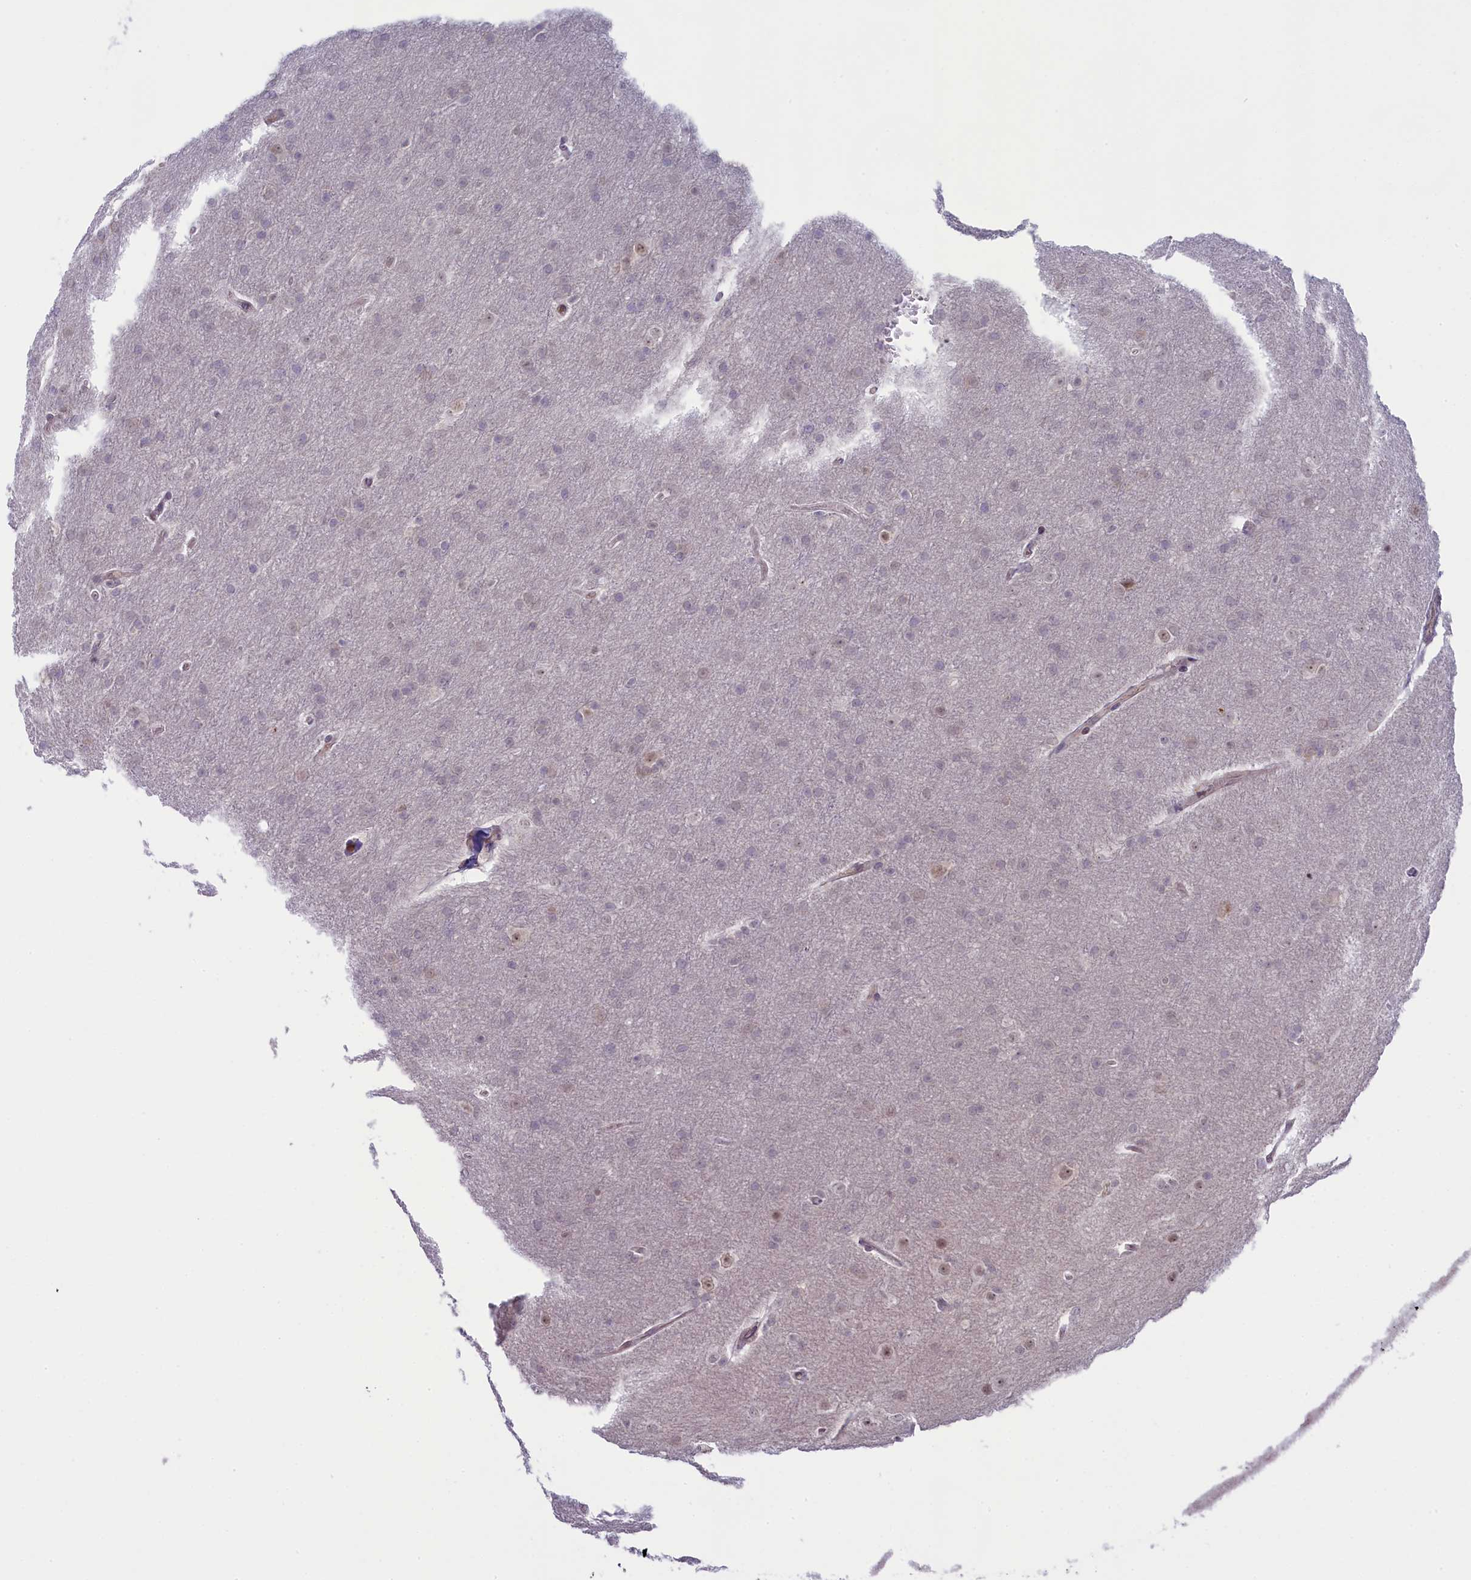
{"staining": {"intensity": "weak", "quantity": "<25%", "location": "nuclear"}, "tissue": "glioma", "cell_type": "Tumor cells", "image_type": "cancer", "snomed": [{"axis": "morphology", "description": "Glioma, malignant, Low grade"}, {"axis": "topography", "description": "Brain"}], "caption": "The image exhibits no staining of tumor cells in glioma.", "gene": "CRAMP1", "patient": {"sex": "female", "age": 32}}